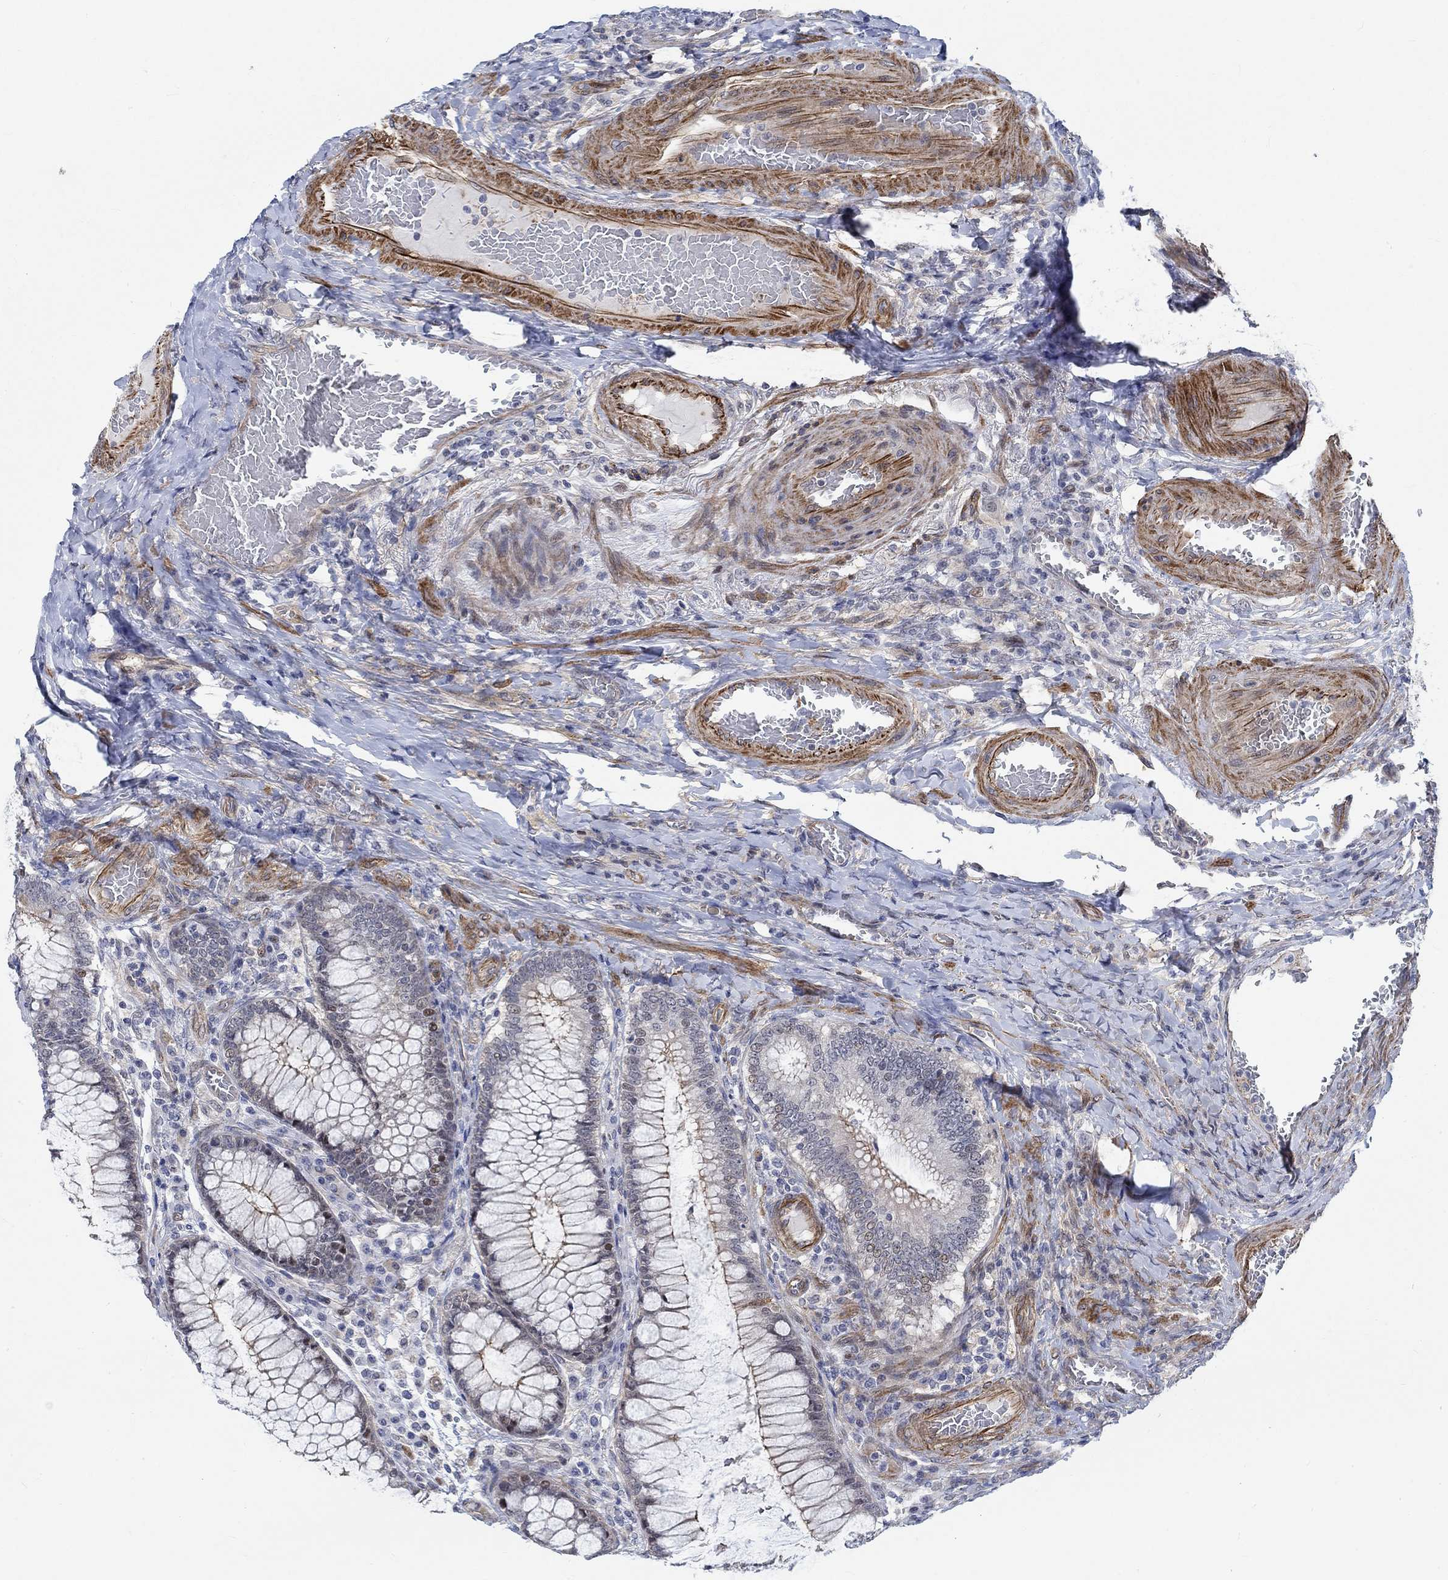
{"staining": {"intensity": "weak", "quantity": "<25%", "location": "nuclear"}, "tissue": "colorectal cancer", "cell_type": "Tumor cells", "image_type": "cancer", "snomed": [{"axis": "morphology", "description": "Adenocarcinoma, NOS"}, {"axis": "topography", "description": "Colon"}], "caption": "Immunohistochemistry (IHC) of colorectal cancer (adenocarcinoma) exhibits no expression in tumor cells.", "gene": "KCNH8", "patient": {"sex": "female", "age": 86}}